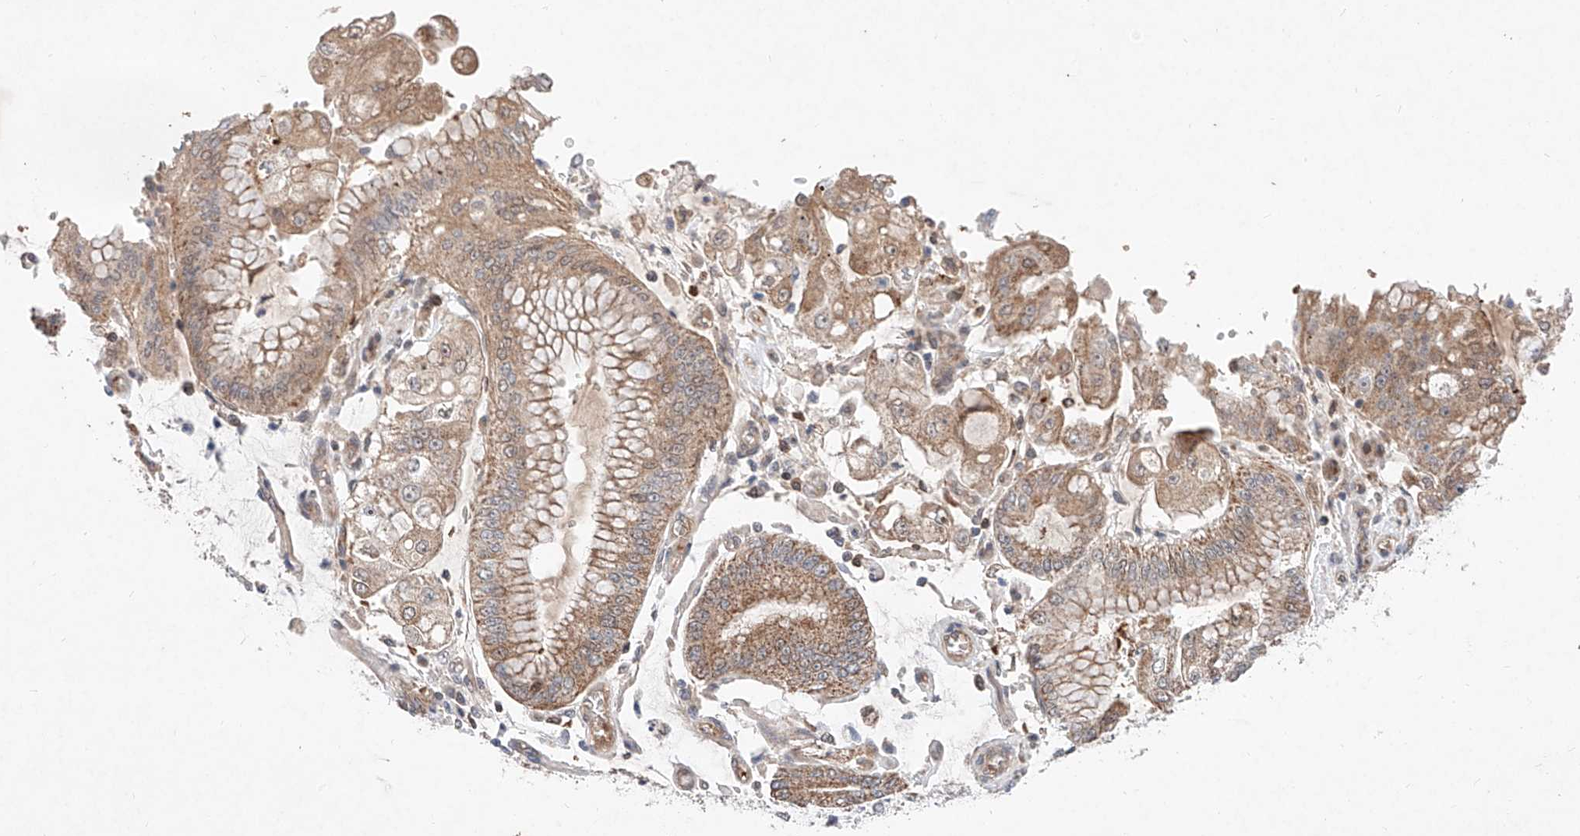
{"staining": {"intensity": "moderate", "quantity": ">75%", "location": "cytoplasmic/membranous"}, "tissue": "stomach cancer", "cell_type": "Tumor cells", "image_type": "cancer", "snomed": [{"axis": "morphology", "description": "Adenocarcinoma, NOS"}, {"axis": "topography", "description": "Stomach"}], "caption": "Moderate cytoplasmic/membranous positivity is seen in approximately >75% of tumor cells in stomach adenocarcinoma. Nuclei are stained in blue.", "gene": "FASTK", "patient": {"sex": "male", "age": 76}}